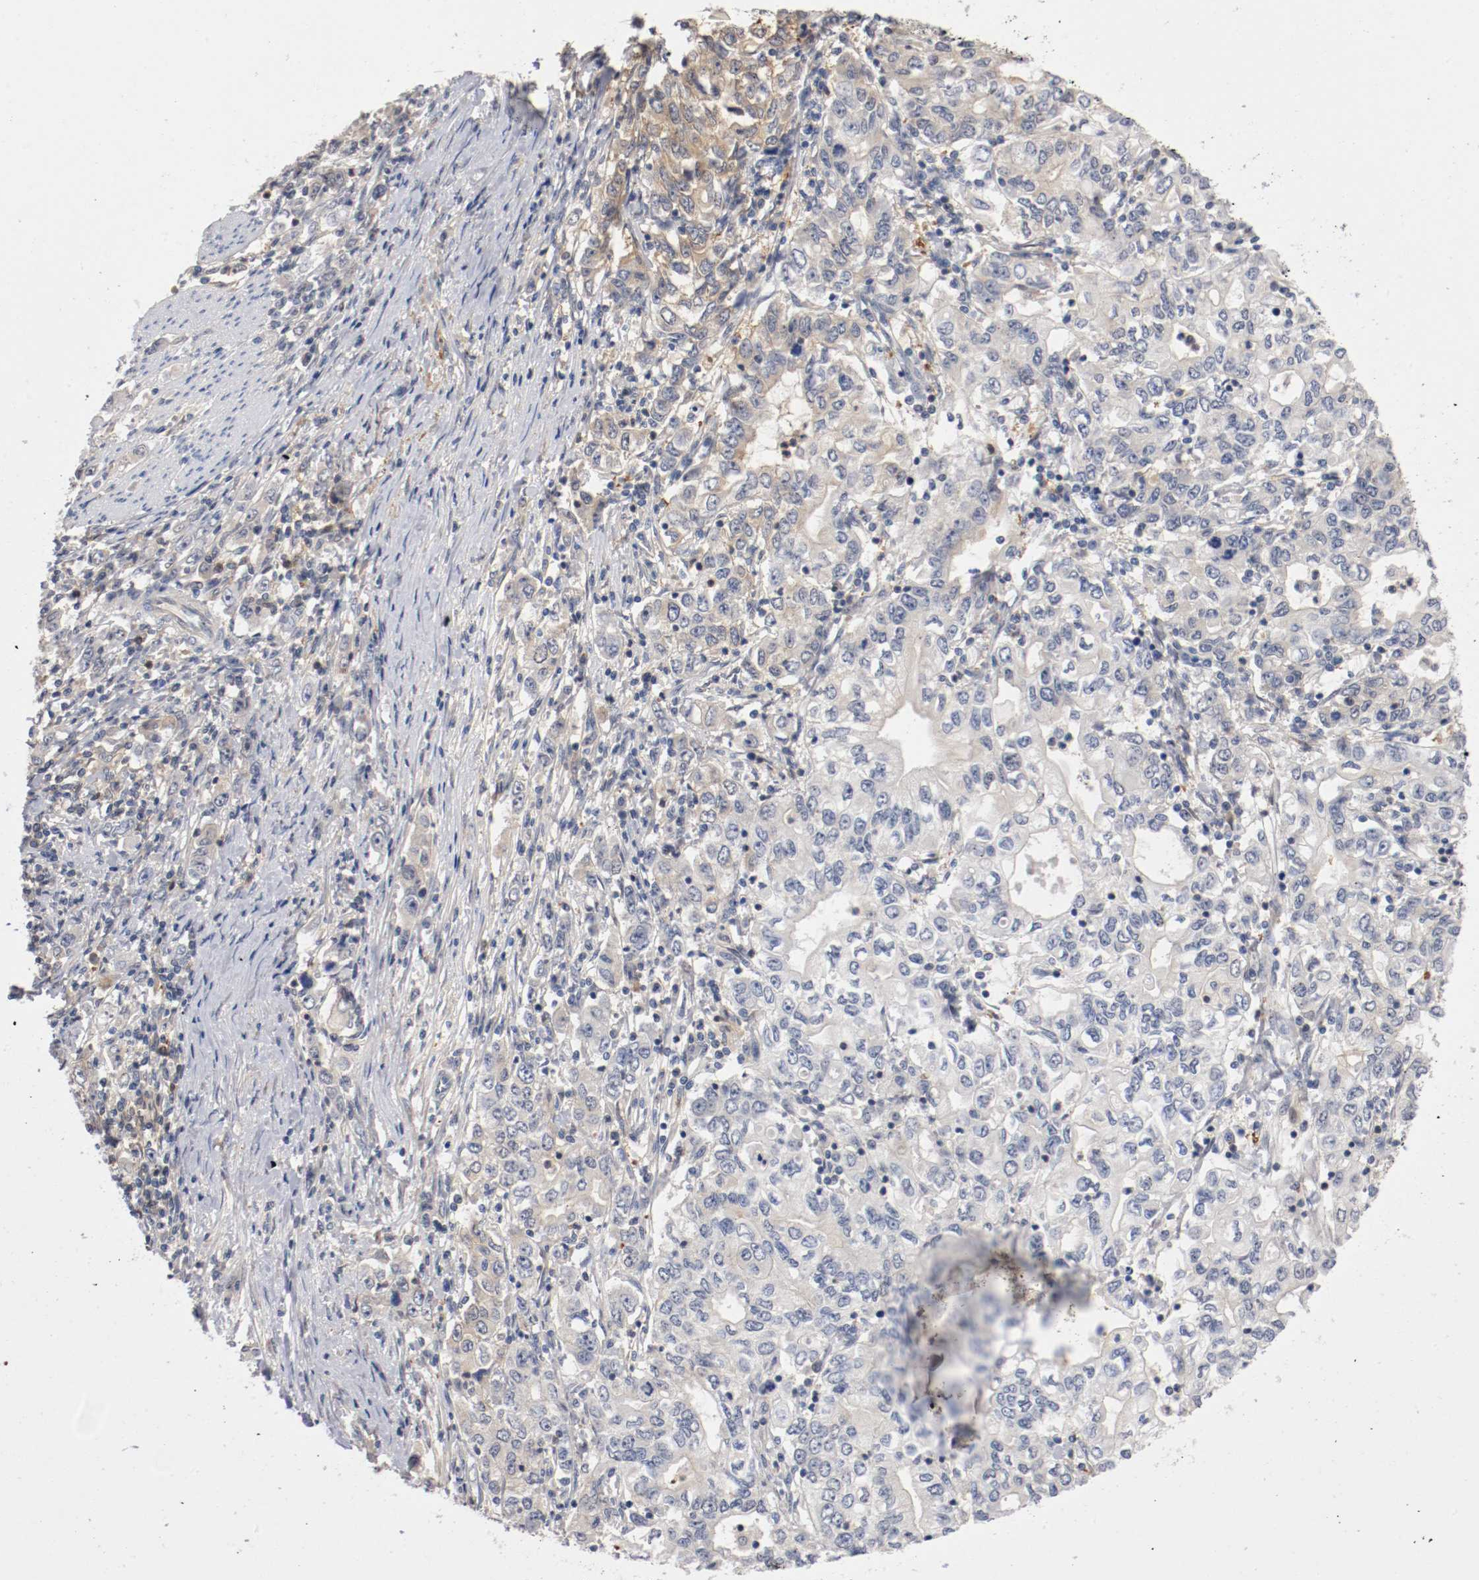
{"staining": {"intensity": "negative", "quantity": "none", "location": "none"}, "tissue": "stomach cancer", "cell_type": "Tumor cells", "image_type": "cancer", "snomed": [{"axis": "morphology", "description": "Adenocarcinoma, NOS"}, {"axis": "topography", "description": "Stomach, lower"}], "caption": "The image demonstrates no significant staining in tumor cells of stomach cancer (adenocarcinoma). (Stains: DAB immunohistochemistry with hematoxylin counter stain, Microscopy: brightfield microscopy at high magnification).", "gene": "RBM23", "patient": {"sex": "female", "age": 72}}